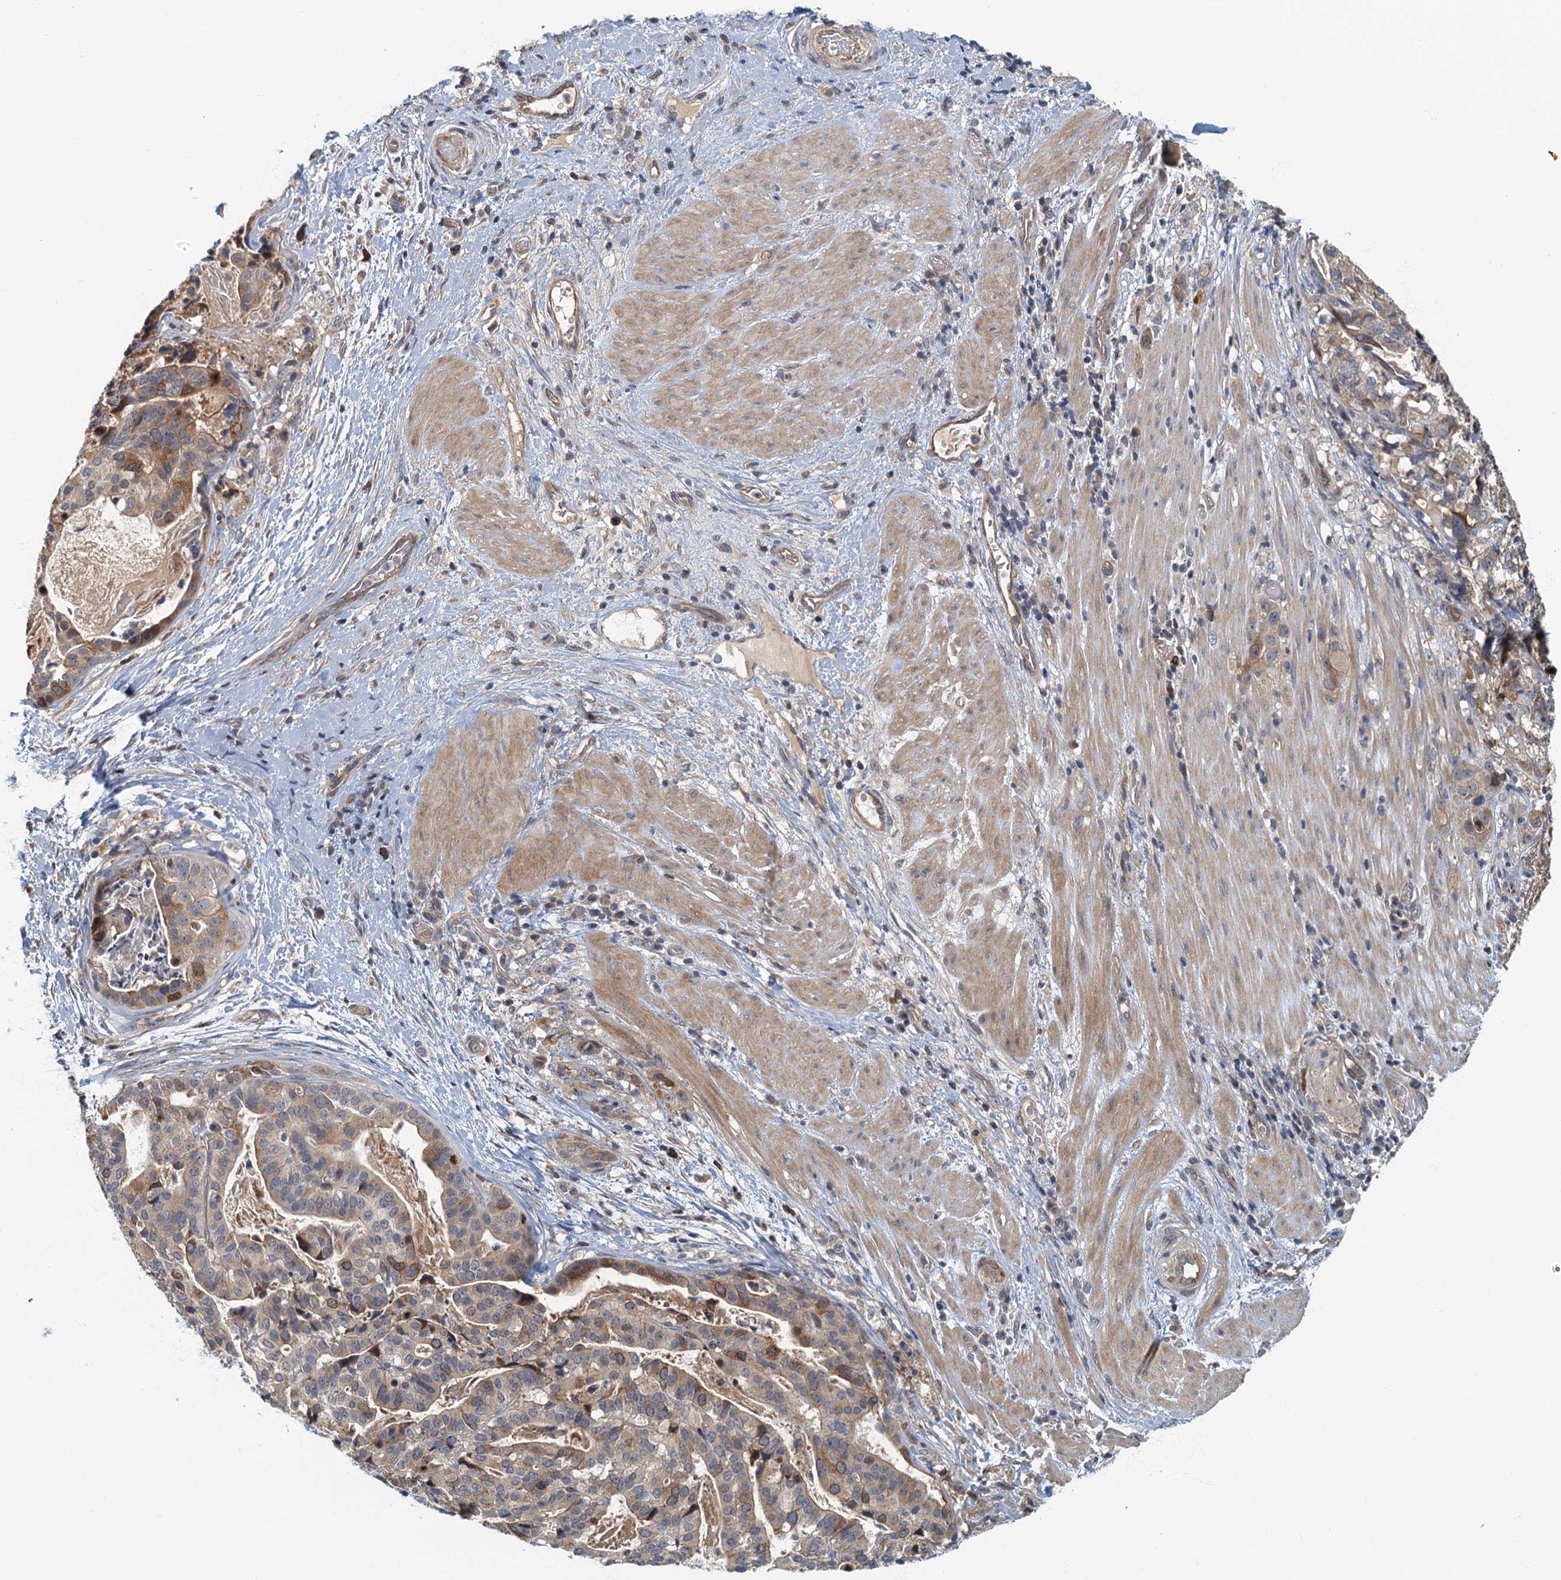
{"staining": {"intensity": "weak", "quantity": "25%-75%", "location": "cytoplasmic/membranous"}, "tissue": "stomach cancer", "cell_type": "Tumor cells", "image_type": "cancer", "snomed": [{"axis": "morphology", "description": "Adenocarcinoma, NOS"}, {"axis": "topography", "description": "Stomach"}], "caption": "Human adenocarcinoma (stomach) stained for a protein (brown) reveals weak cytoplasmic/membranous positive positivity in about 25%-75% of tumor cells.", "gene": "CKAP2L", "patient": {"sex": "male", "age": 48}}